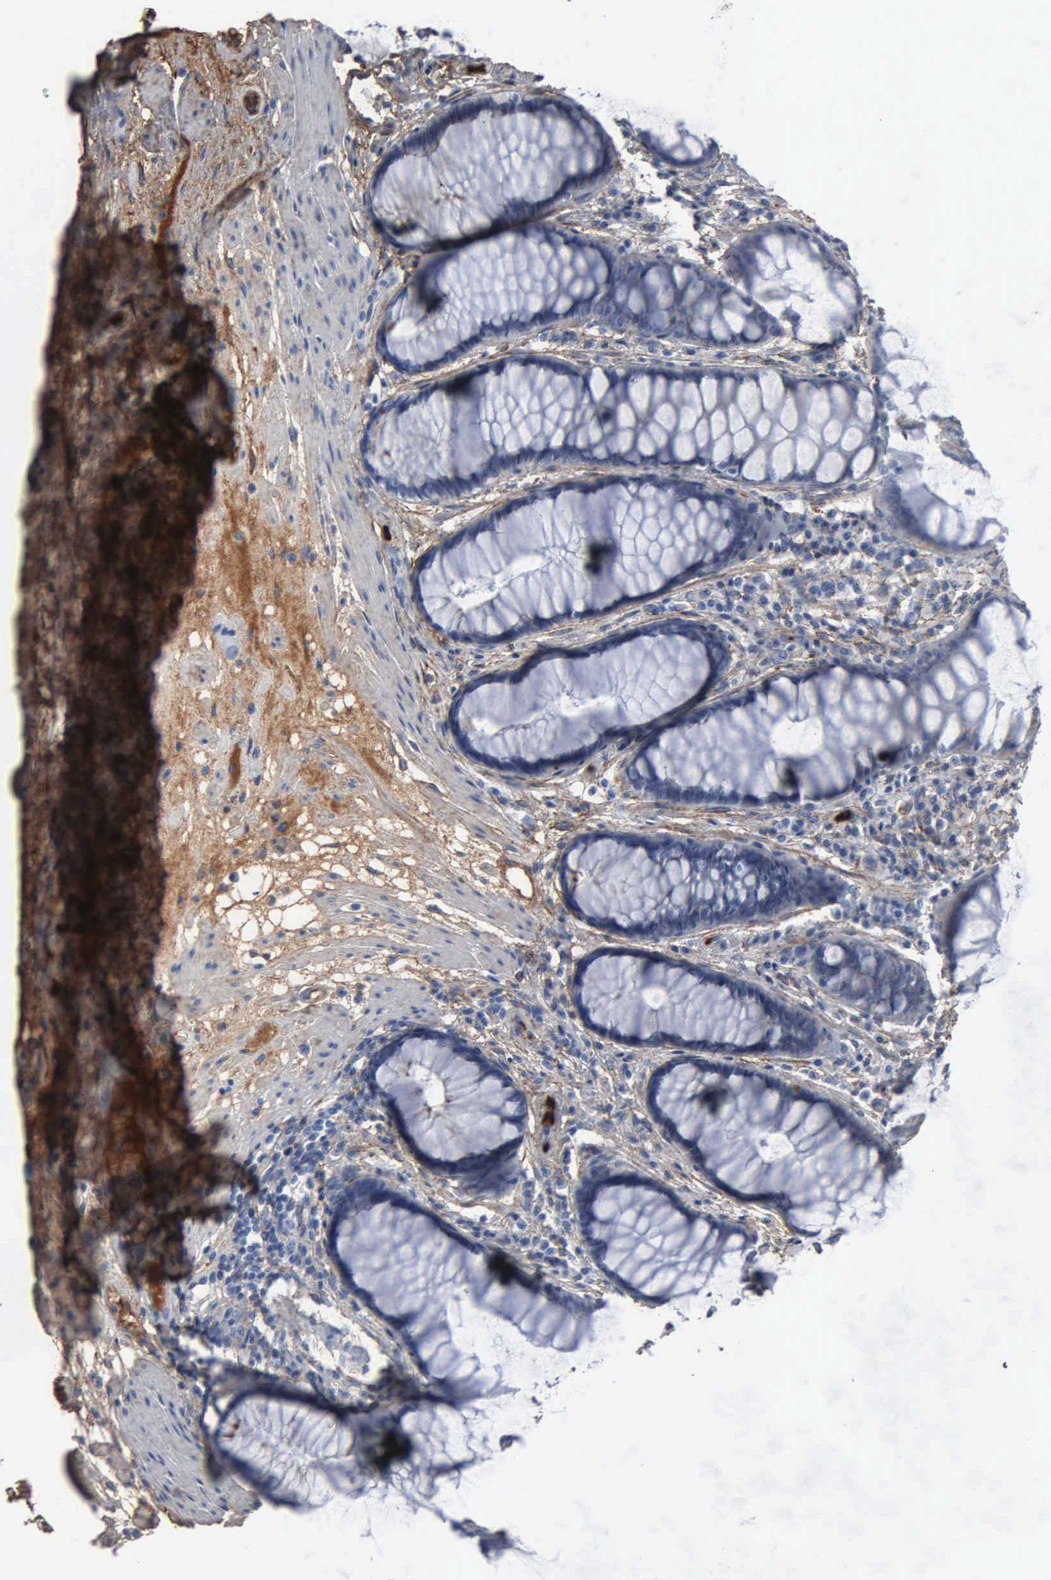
{"staining": {"intensity": "negative", "quantity": "none", "location": "none"}, "tissue": "rectum", "cell_type": "Glandular cells", "image_type": "normal", "snomed": [{"axis": "morphology", "description": "Normal tissue, NOS"}, {"axis": "topography", "description": "Rectum"}], "caption": "This image is of benign rectum stained with immunohistochemistry to label a protein in brown with the nuclei are counter-stained blue. There is no positivity in glandular cells.", "gene": "FN1", "patient": {"sex": "male", "age": 77}}